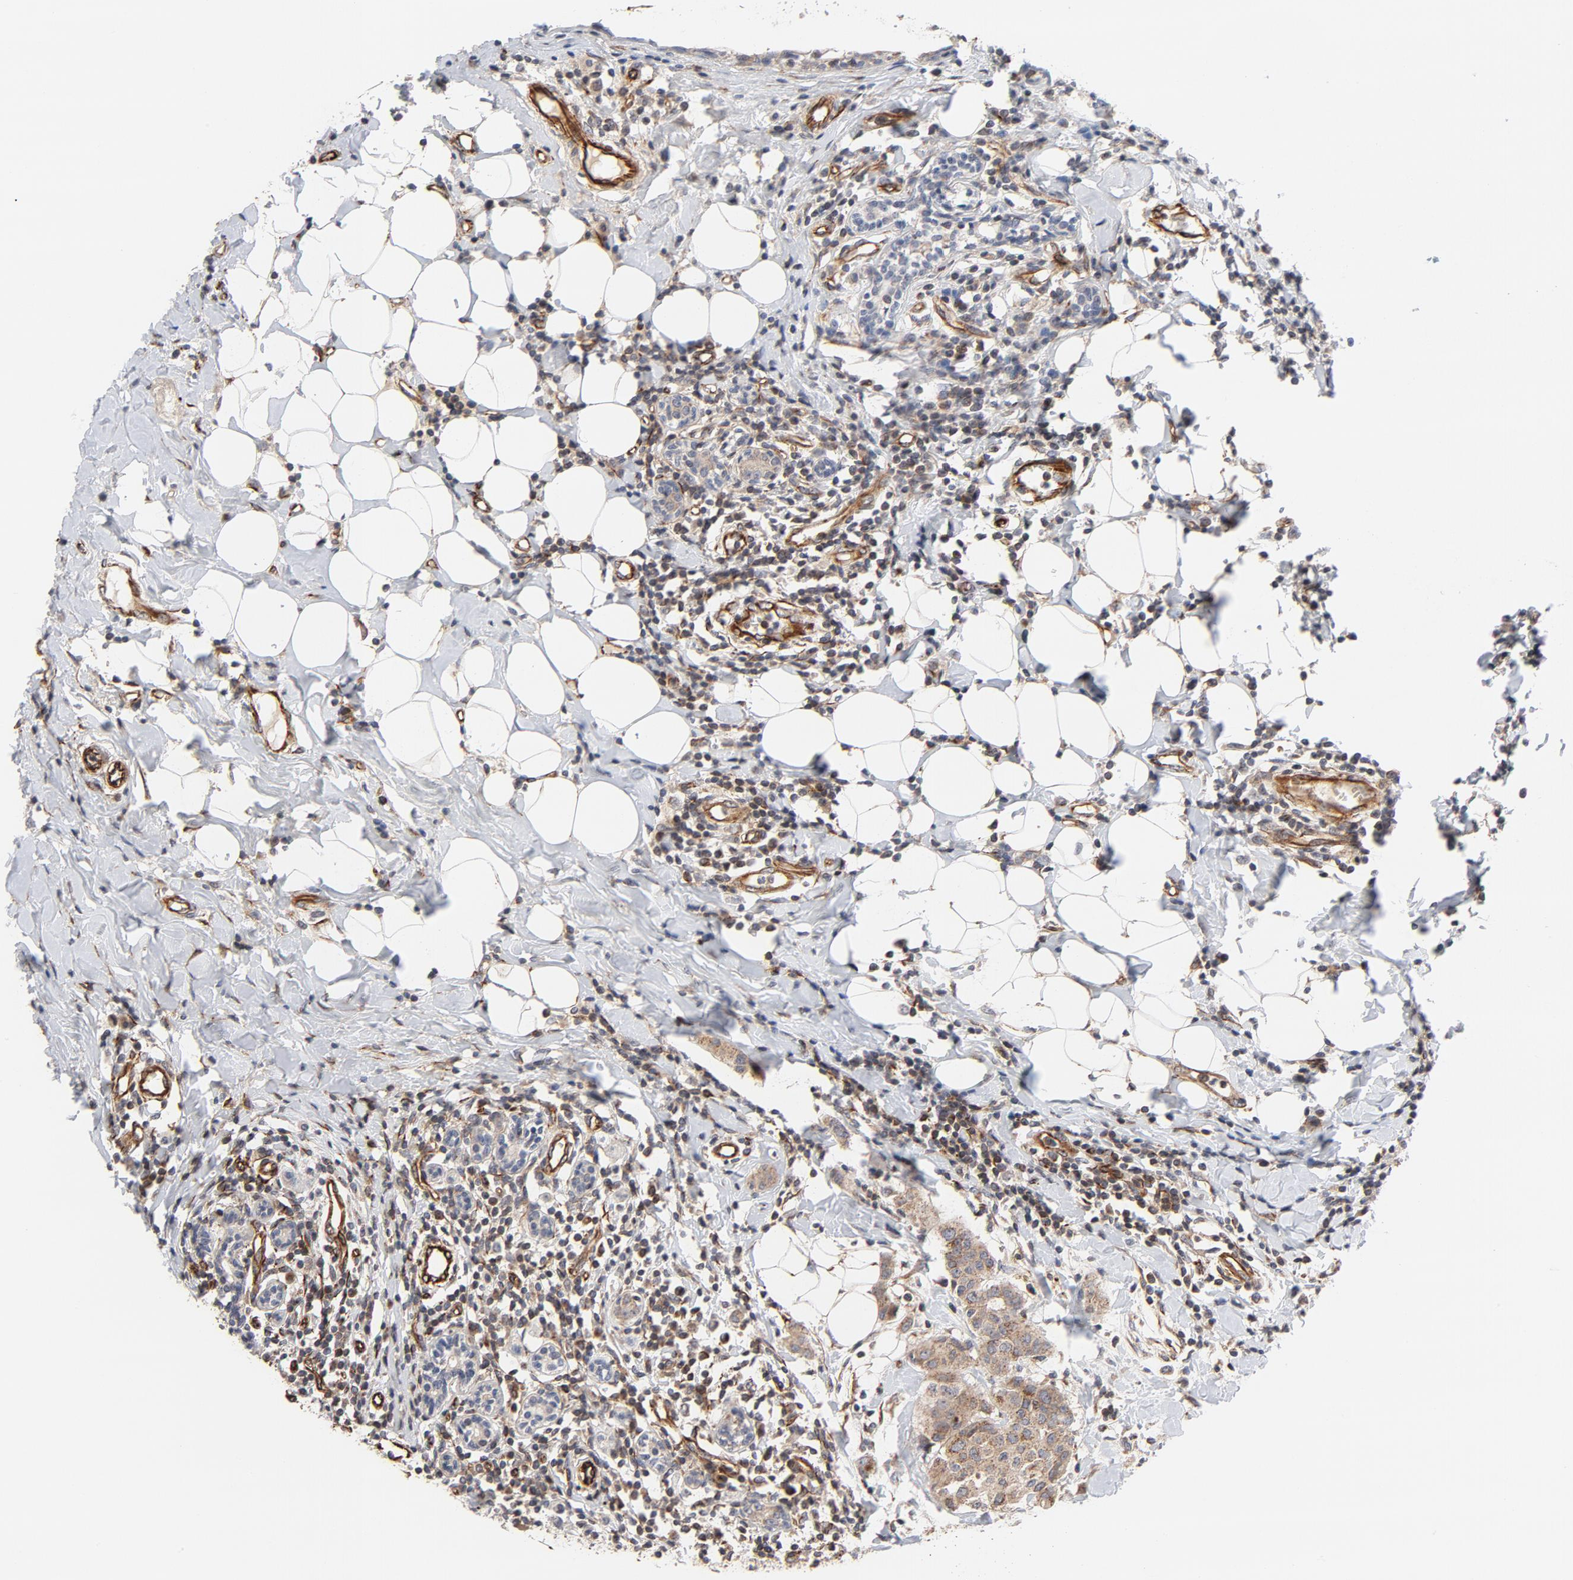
{"staining": {"intensity": "moderate", "quantity": ">75%", "location": "cytoplasmic/membranous"}, "tissue": "breast cancer", "cell_type": "Tumor cells", "image_type": "cancer", "snomed": [{"axis": "morphology", "description": "Duct carcinoma"}, {"axis": "topography", "description": "Breast"}], "caption": "Immunohistochemistry micrograph of neoplastic tissue: human invasive ductal carcinoma (breast) stained using immunohistochemistry (IHC) reveals medium levels of moderate protein expression localized specifically in the cytoplasmic/membranous of tumor cells, appearing as a cytoplasmic/membranous brown color.", "gene": "DNAAF2", "patient": {"sex": "female", "age": 40}}